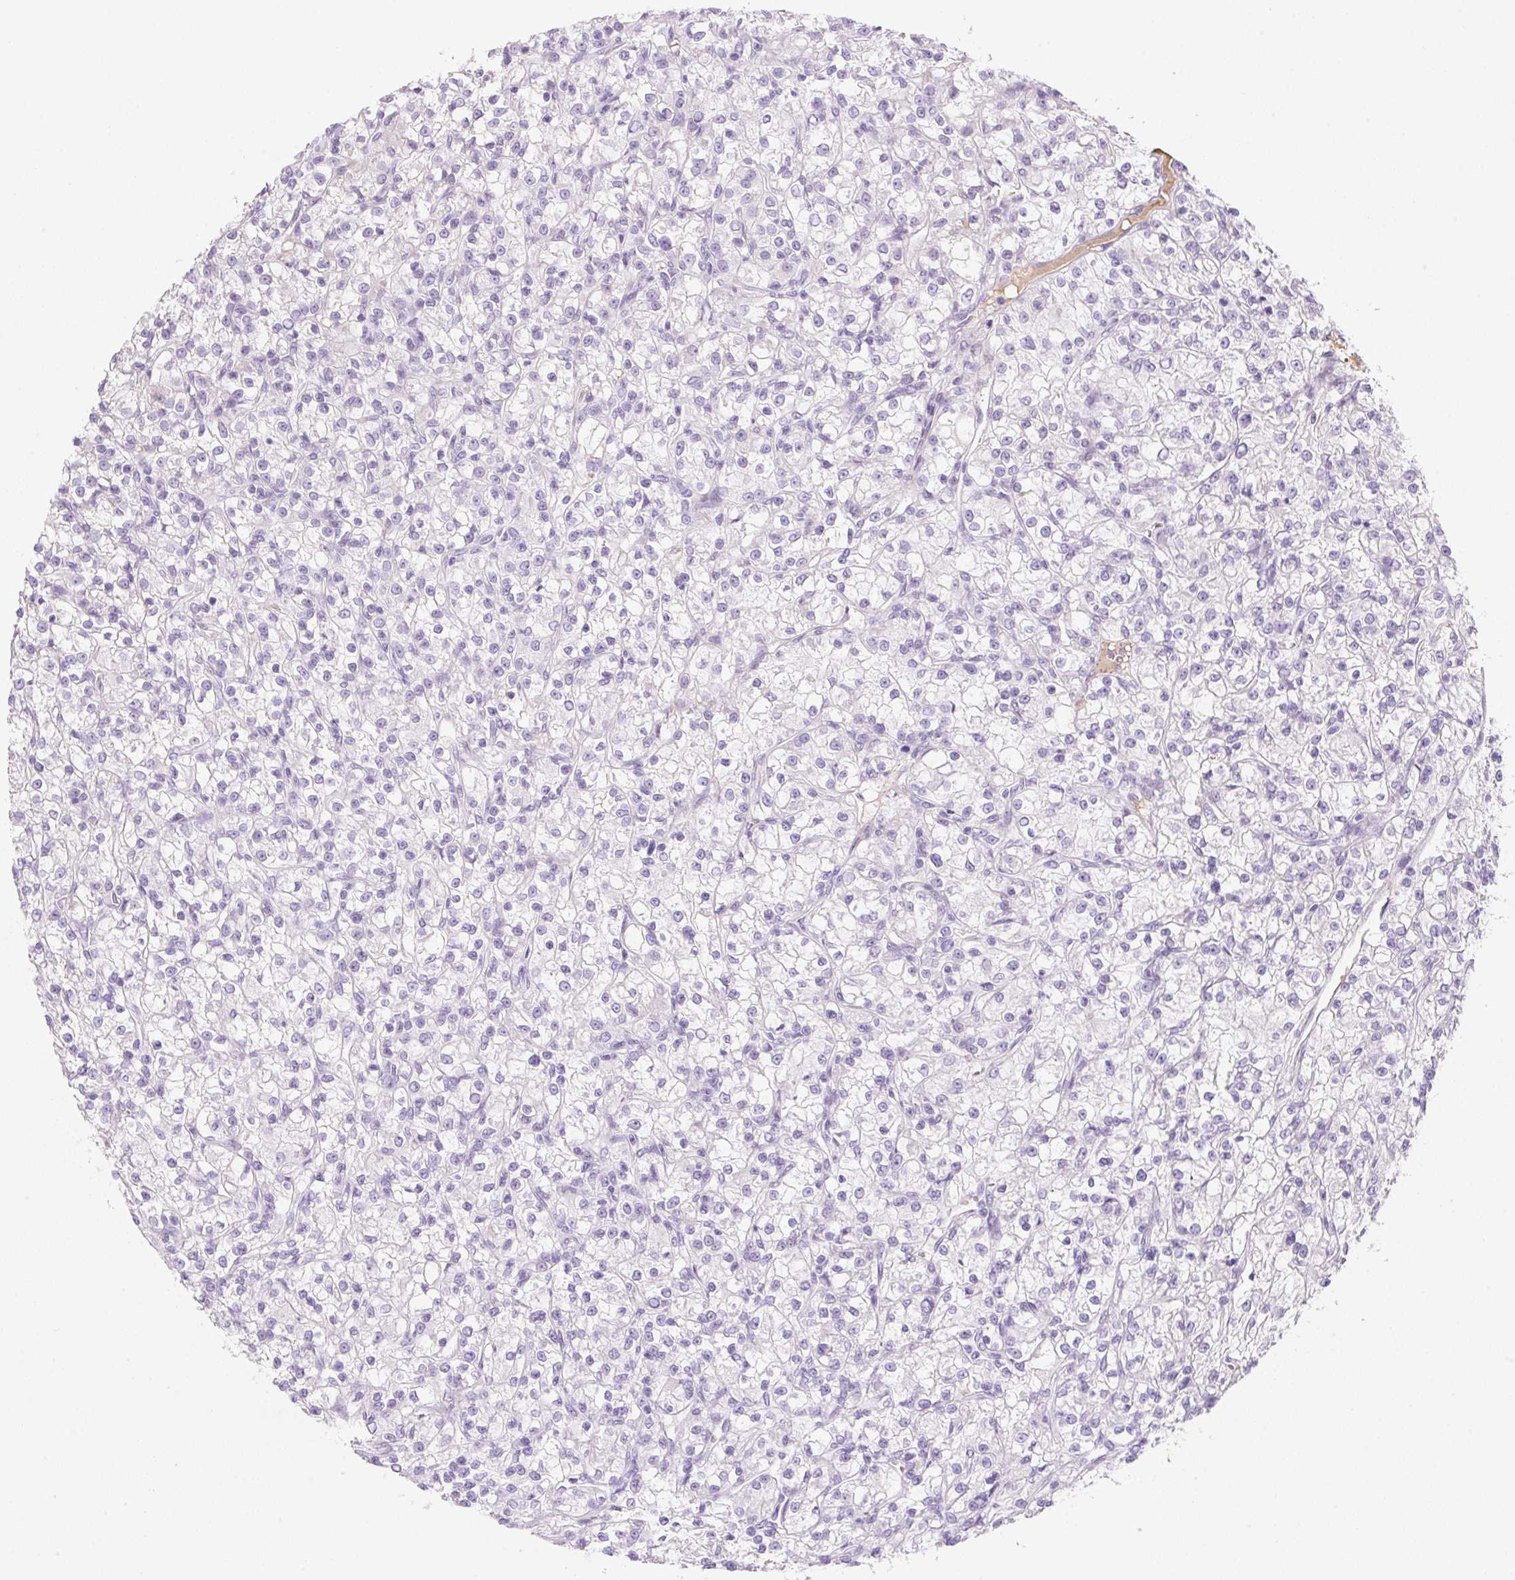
{"staining": {"intensity": "negative", "quantity": "none", "location": "none"}, "tissue": "renal cancer", "cell_type": "Tumor cells", "image_type": "cancer", "snomed": [{"axis": "morphology", "description": "Adenocarcinoma, NOS"}, {"axis": "topography", "description": "Kidney"}], "caption": "The histopathology image reveals no staining of tumor cells in renal cancer (adenocarcinoma).", "gene": "ZNF121", "patient": {"sex": "female", "age": 59}}